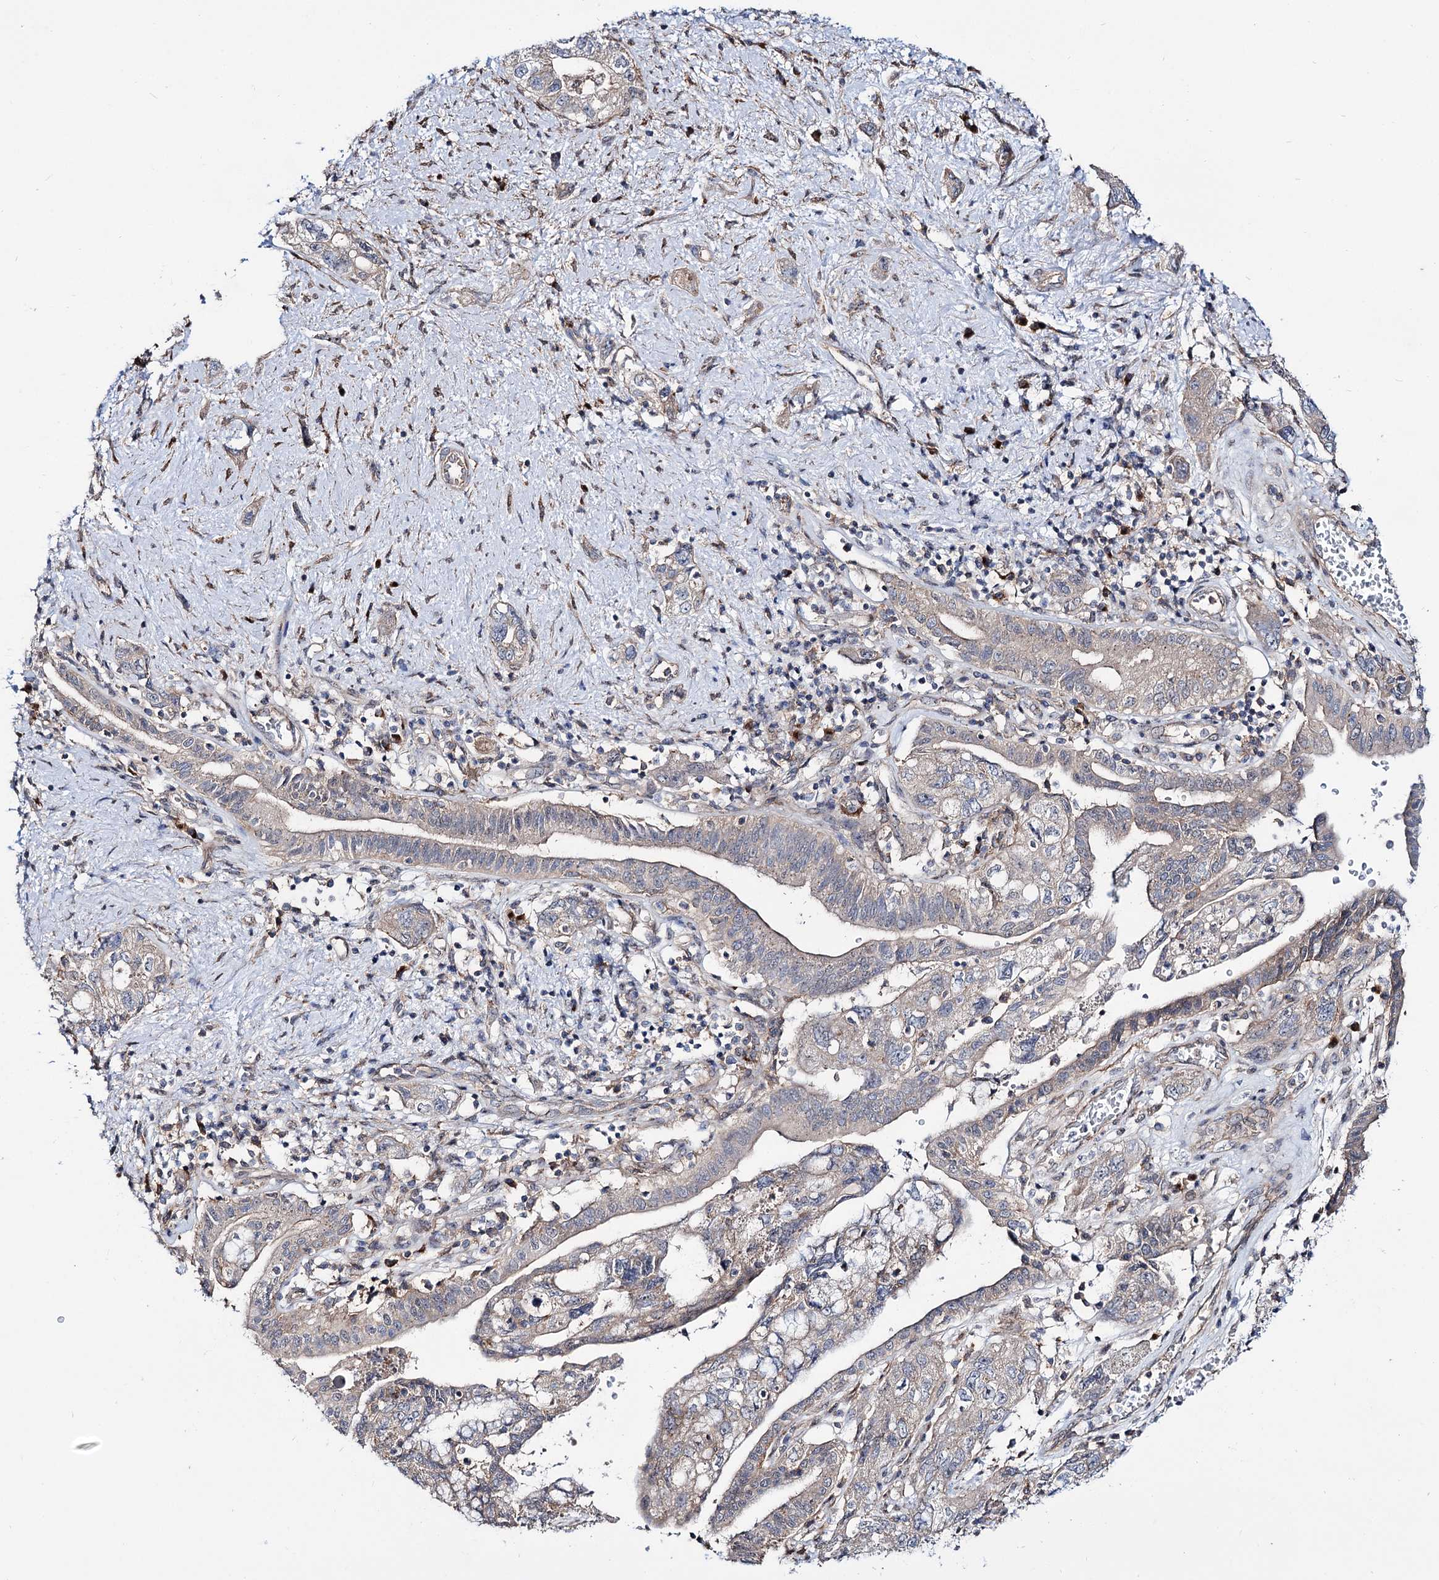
{"staining": {"intensity": "weak", "quantity": ">75%", "location": "cytoplasmic/membranous"}, "tissue": "pancreatic cancer", "cell_type": "Tumor cells", "image_type": "cancer", "snomed": [{"axis": "morphology", "description": "Adenocarcinoma, NOS"}, {"axis": "topography", "description": "Pancreas"}], "caption": "DAB (3,3'-diaminobenzidine) immunohistochemical staining of adenocarcinoma (pancreatic) displays weak cytoplasmic/membranous protein positivity in about >75% of tumor cells. (DAB IHC with brightfield microscopy, high magnification).", "gene": "SEC24A", "patient": {"sex": "female", "age": 73}}